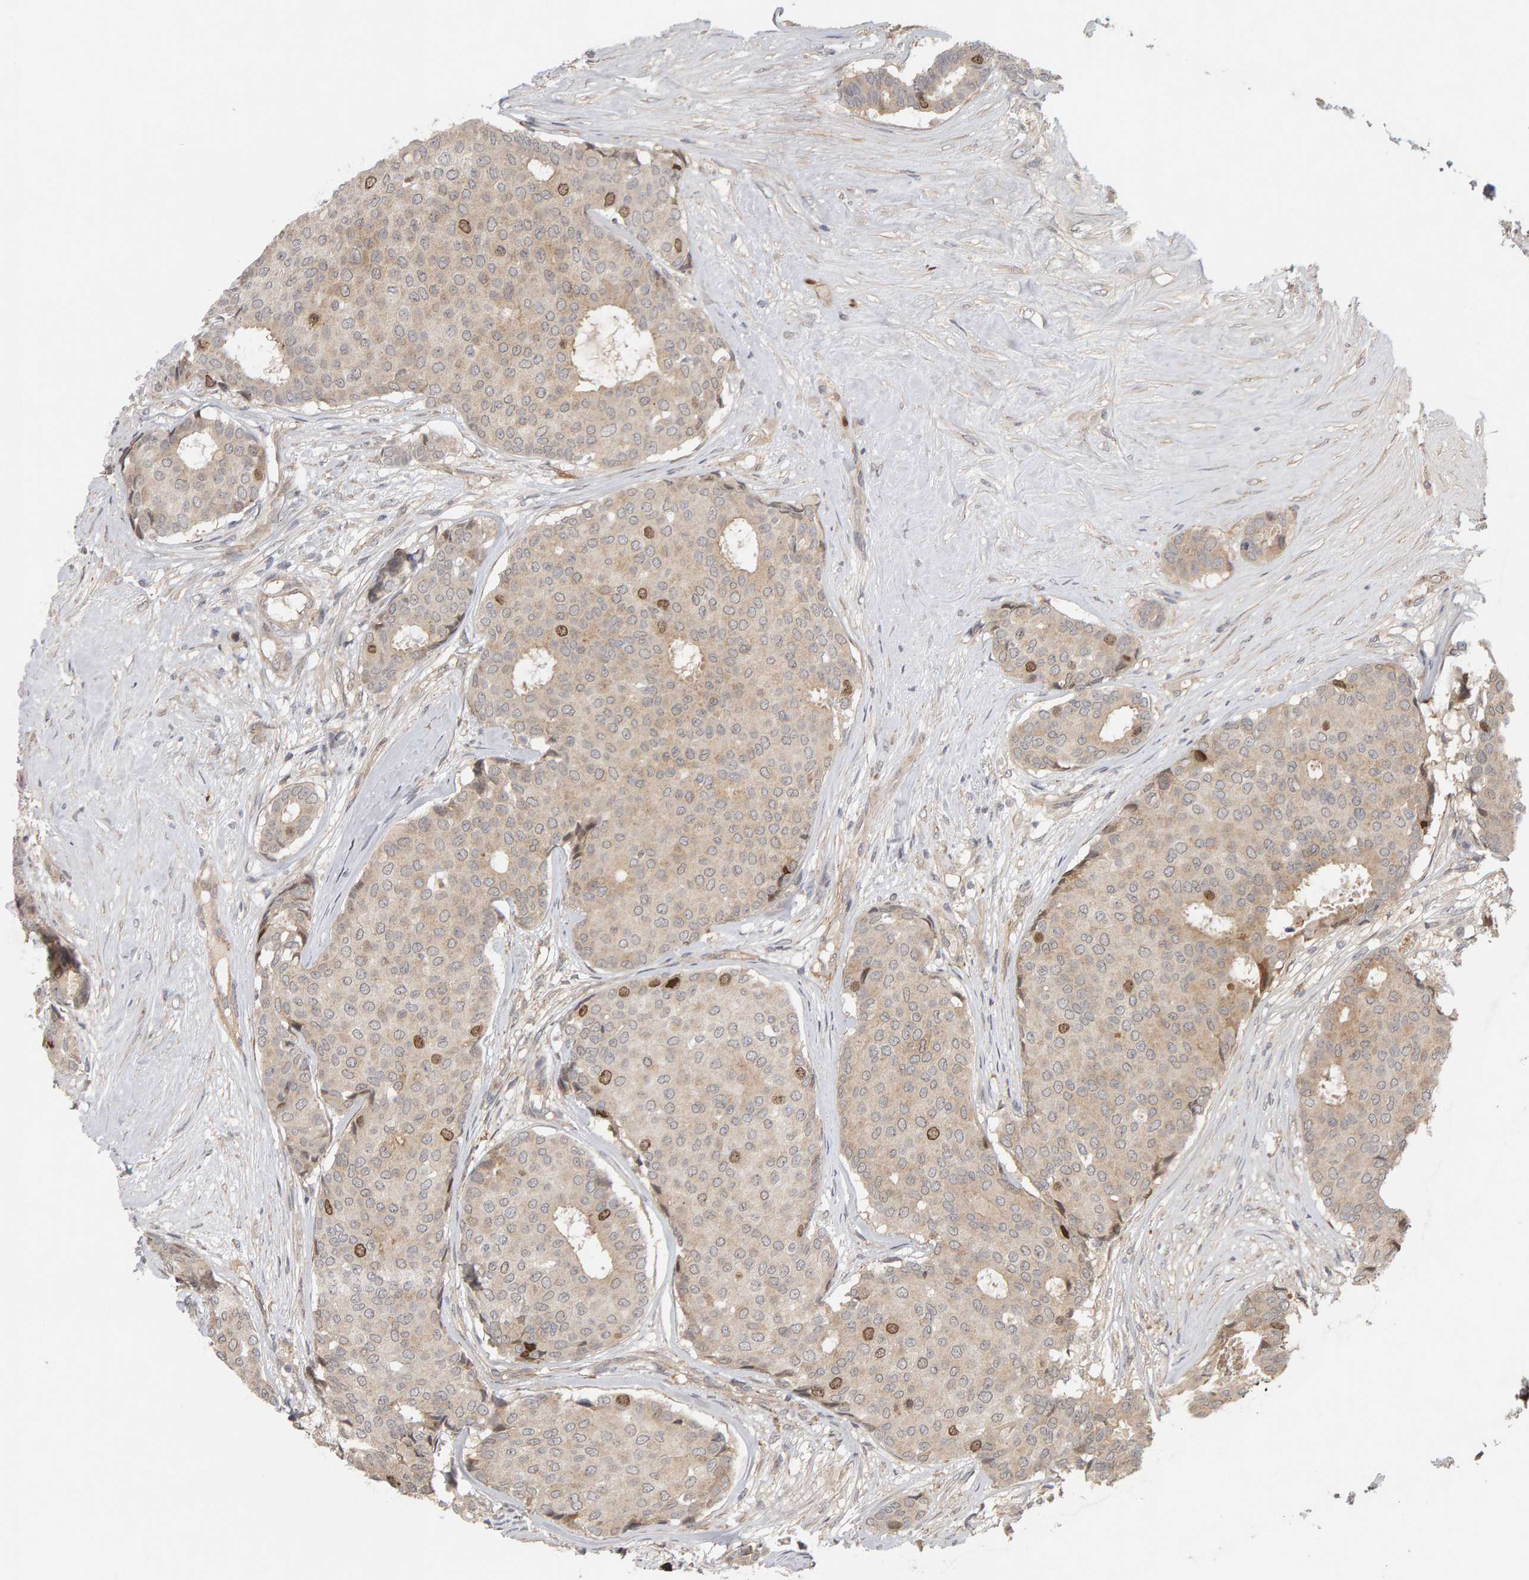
{"staining": {"intensity": "moderate", "quantity": "<25%", "location": "nuclear"}, "tissue": "breast cancer", "cell_type": "Tumor cells", "image_type": "cancer", "snomed": [{"axis": "morphology", "description": "Duct carcinoma"}, {"axis": "topography", "description": "Breast"}], "caption": "This is a histology image of immunohistochemistry staining of breast invasive ductal carcinoma, which shows moderate expression in the nuclear of tumor cells.", "gene": "CDCA5", "patient": {"sex": "female", "age": 75}}